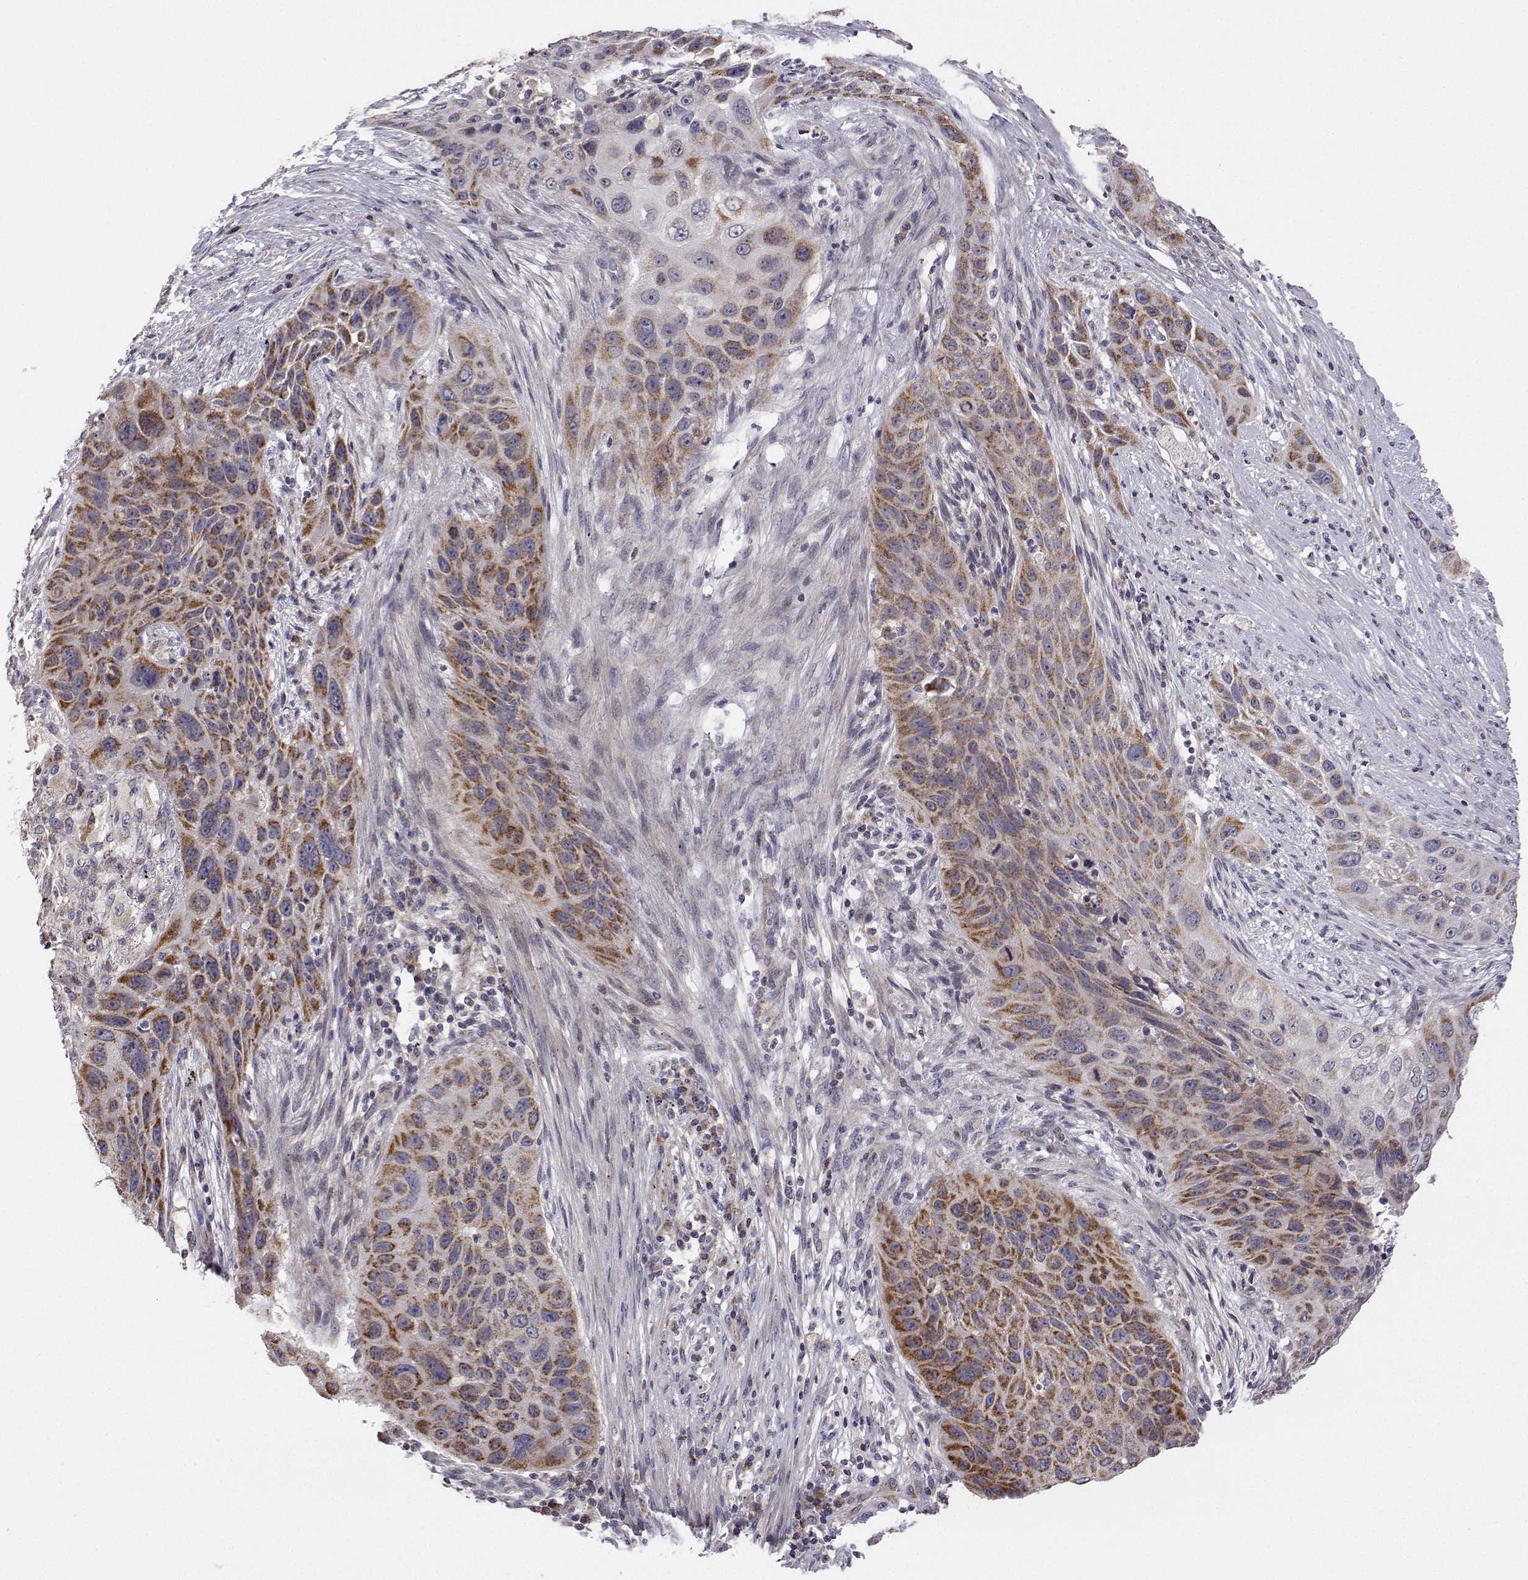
{"staining": {"intensity": "moderate", "quantity": ">75%", "location": "cytoplasmic/membranous"}, "tissue": "lung cancer", "cell_type": "Tumor cells", "image_type": "cancer", "snomed": [{"axis": "morphology", "description": "Squamous cell carcinoma, NOS"}, {"axis": "topography", "description": "Lung"}], "caption": "Lung squamous cell carcinoma was stained to show a protein in brown. There is medium levels of moderate cytoplasmic/membranous positivity in approximately >75% of tumor cells.", "gene": "MRPL3", "patient": {"sex": "male", "age": 63}}